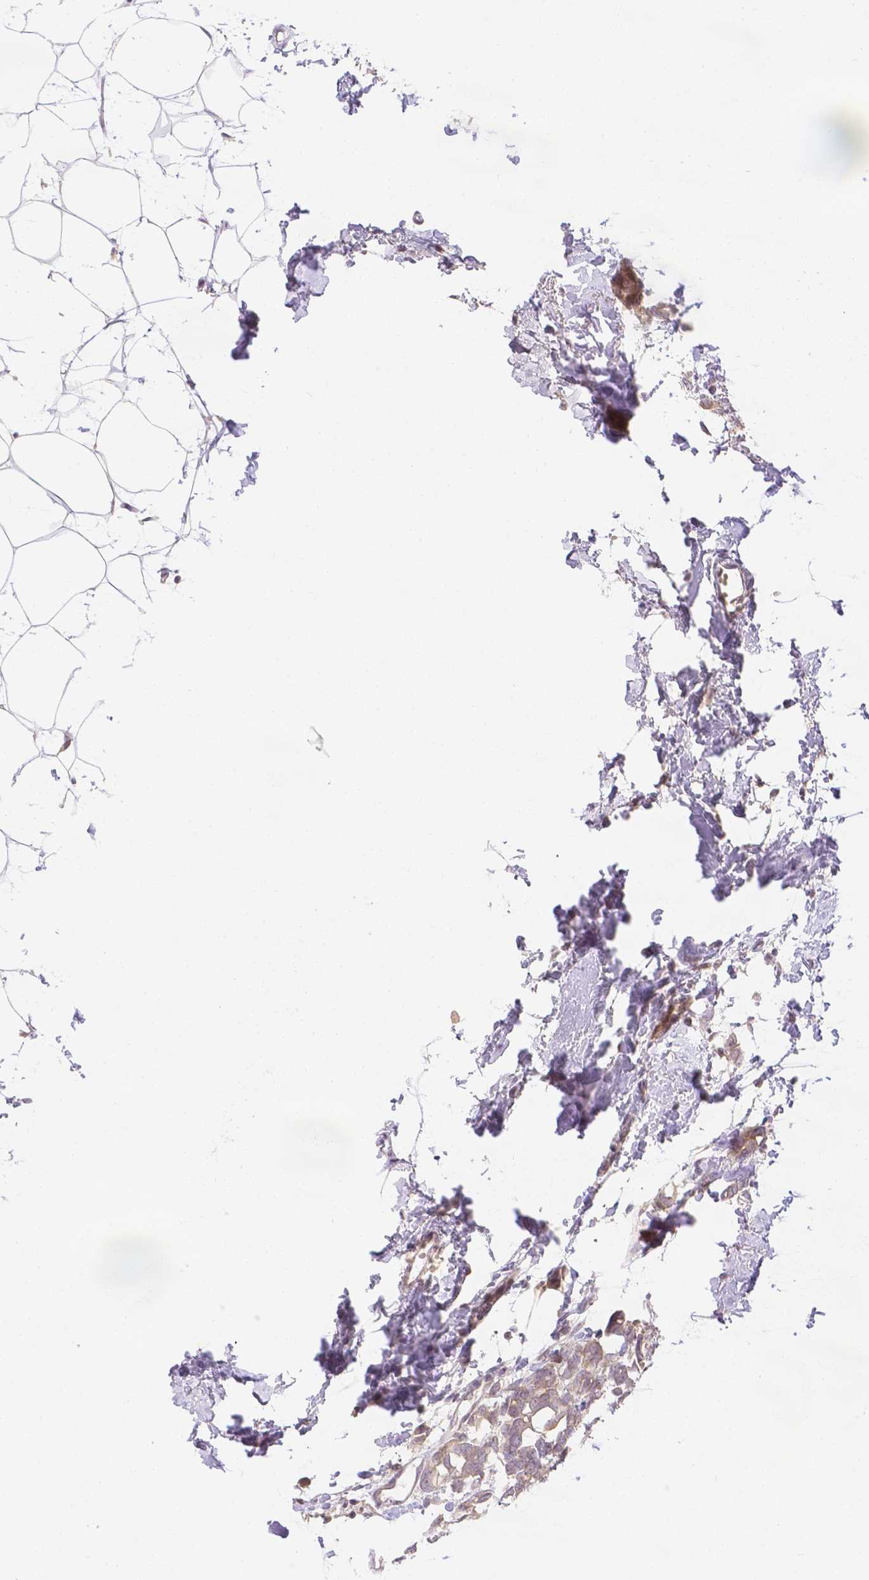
{"staining": {"intensity": "negative", "quantity": "none", "location": "none"}, "tissue": "breast cancer", "cell_type": "Tumor cells", "image_type": "cancer", "snomed": [{"axis": "morphology", "description": "Duct carcinoma"}, {"axis": "topography", "description": "Breast"}], "caption": "This is an immunohistochemistry image of breast cancer (invasive ductal carcinoma). There is no expression in tumor cells.", "gene": "ZNF280B", "patient": {"sex": "female", "age": 40}}